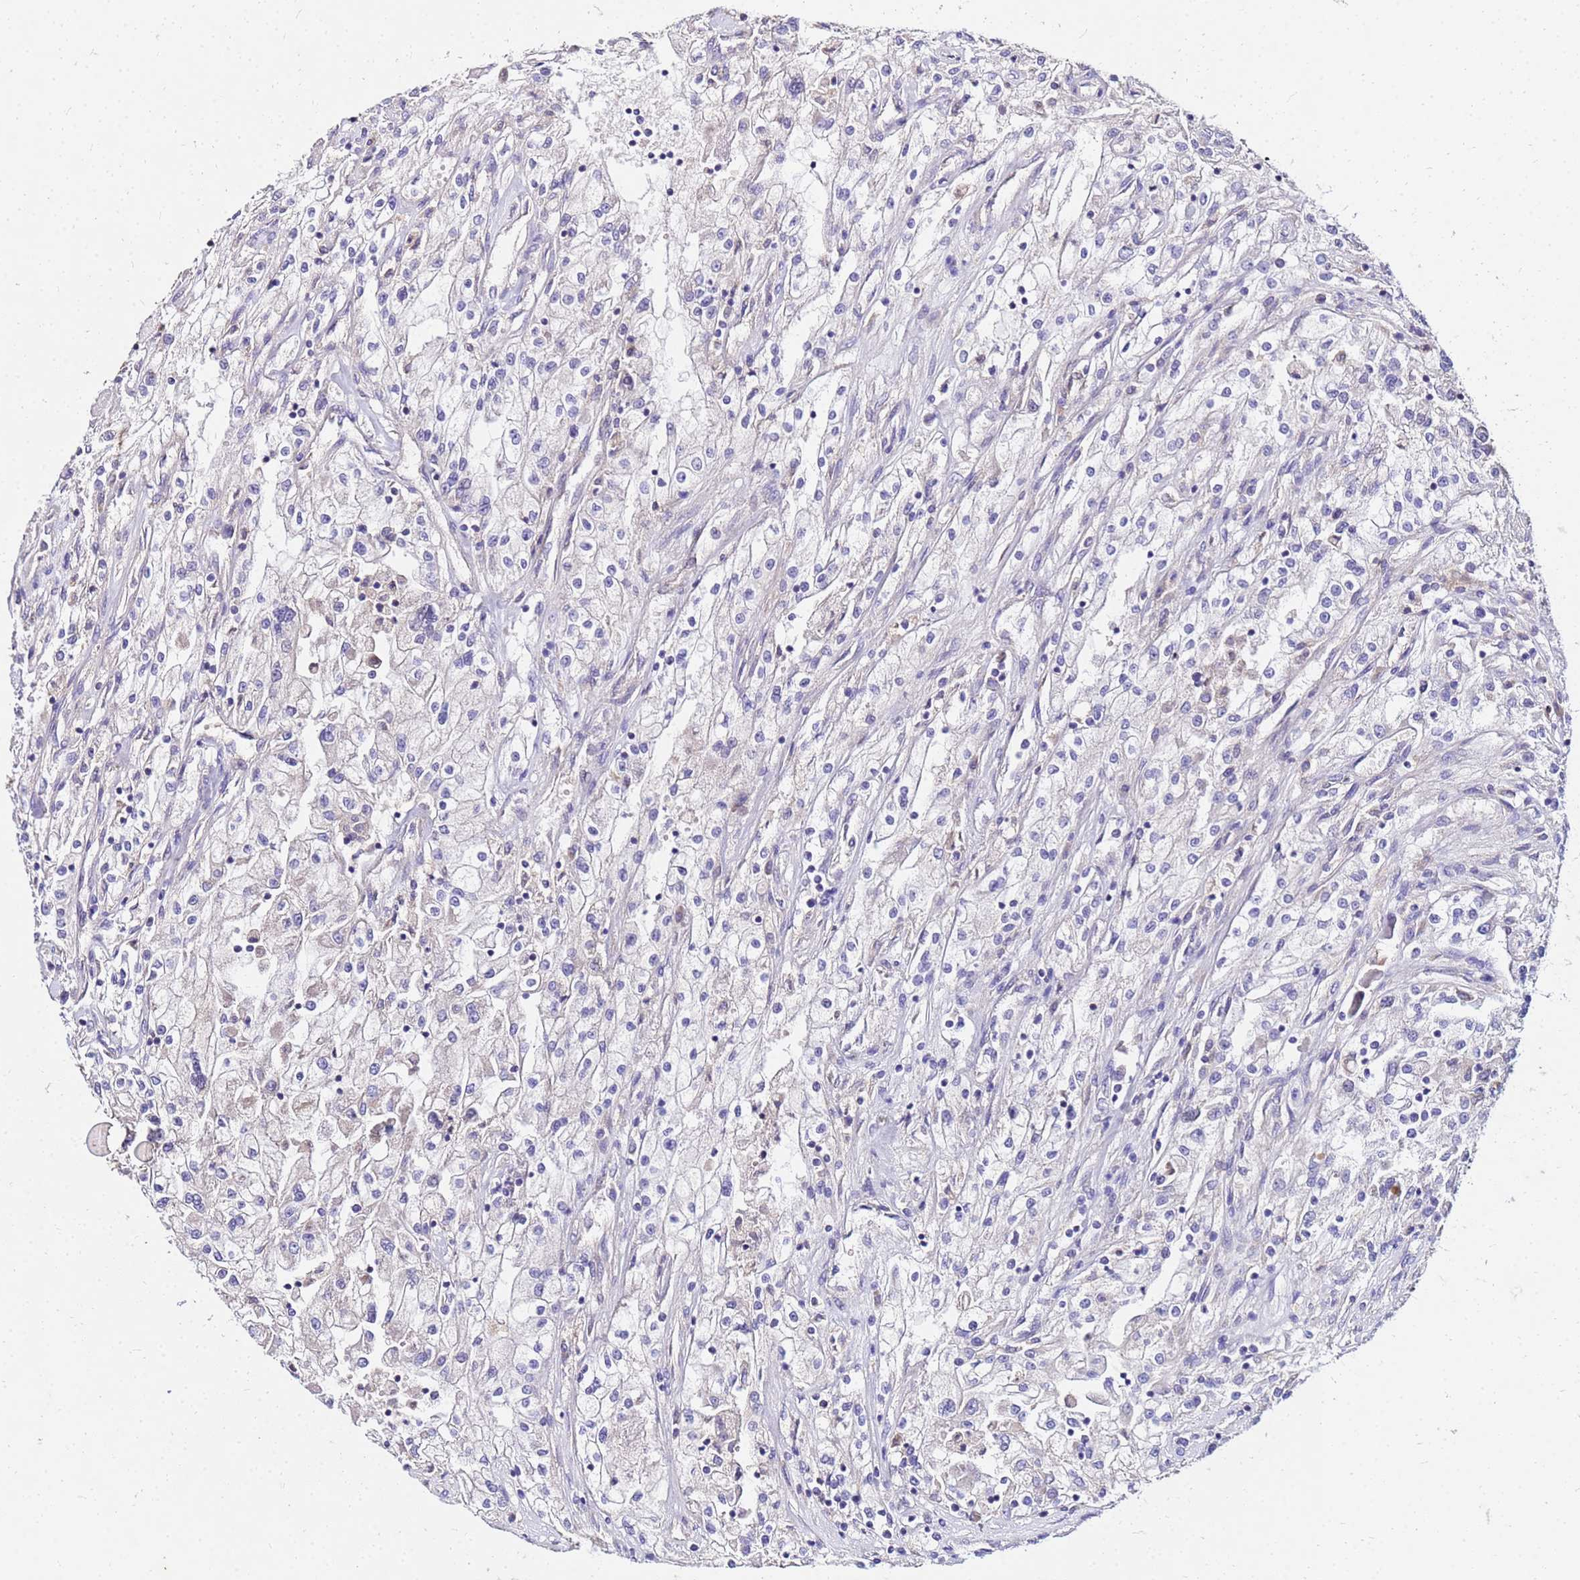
{"staining": {"intensity": "weak", "quantity": "<25%", "location": "cytoplasmic/membranous"}, "tissue": "renal cancer", "cell_type": "Tumor cells", "image_type": "cancer", "snomed": [{"axis": "morphology", "description": "Adenocarcinoma, NOS"}, {"axis": "topography", "description": "Kidney"}], "caption": "The immunohistochemistry (IHC) micrograph has no significant staining in tumor cells of renal cancer (adenocarcinoma) tissue. Nuclei are stained in blue.", "gene": "COX14", "patient": {"sex": "female", "age": 52}}